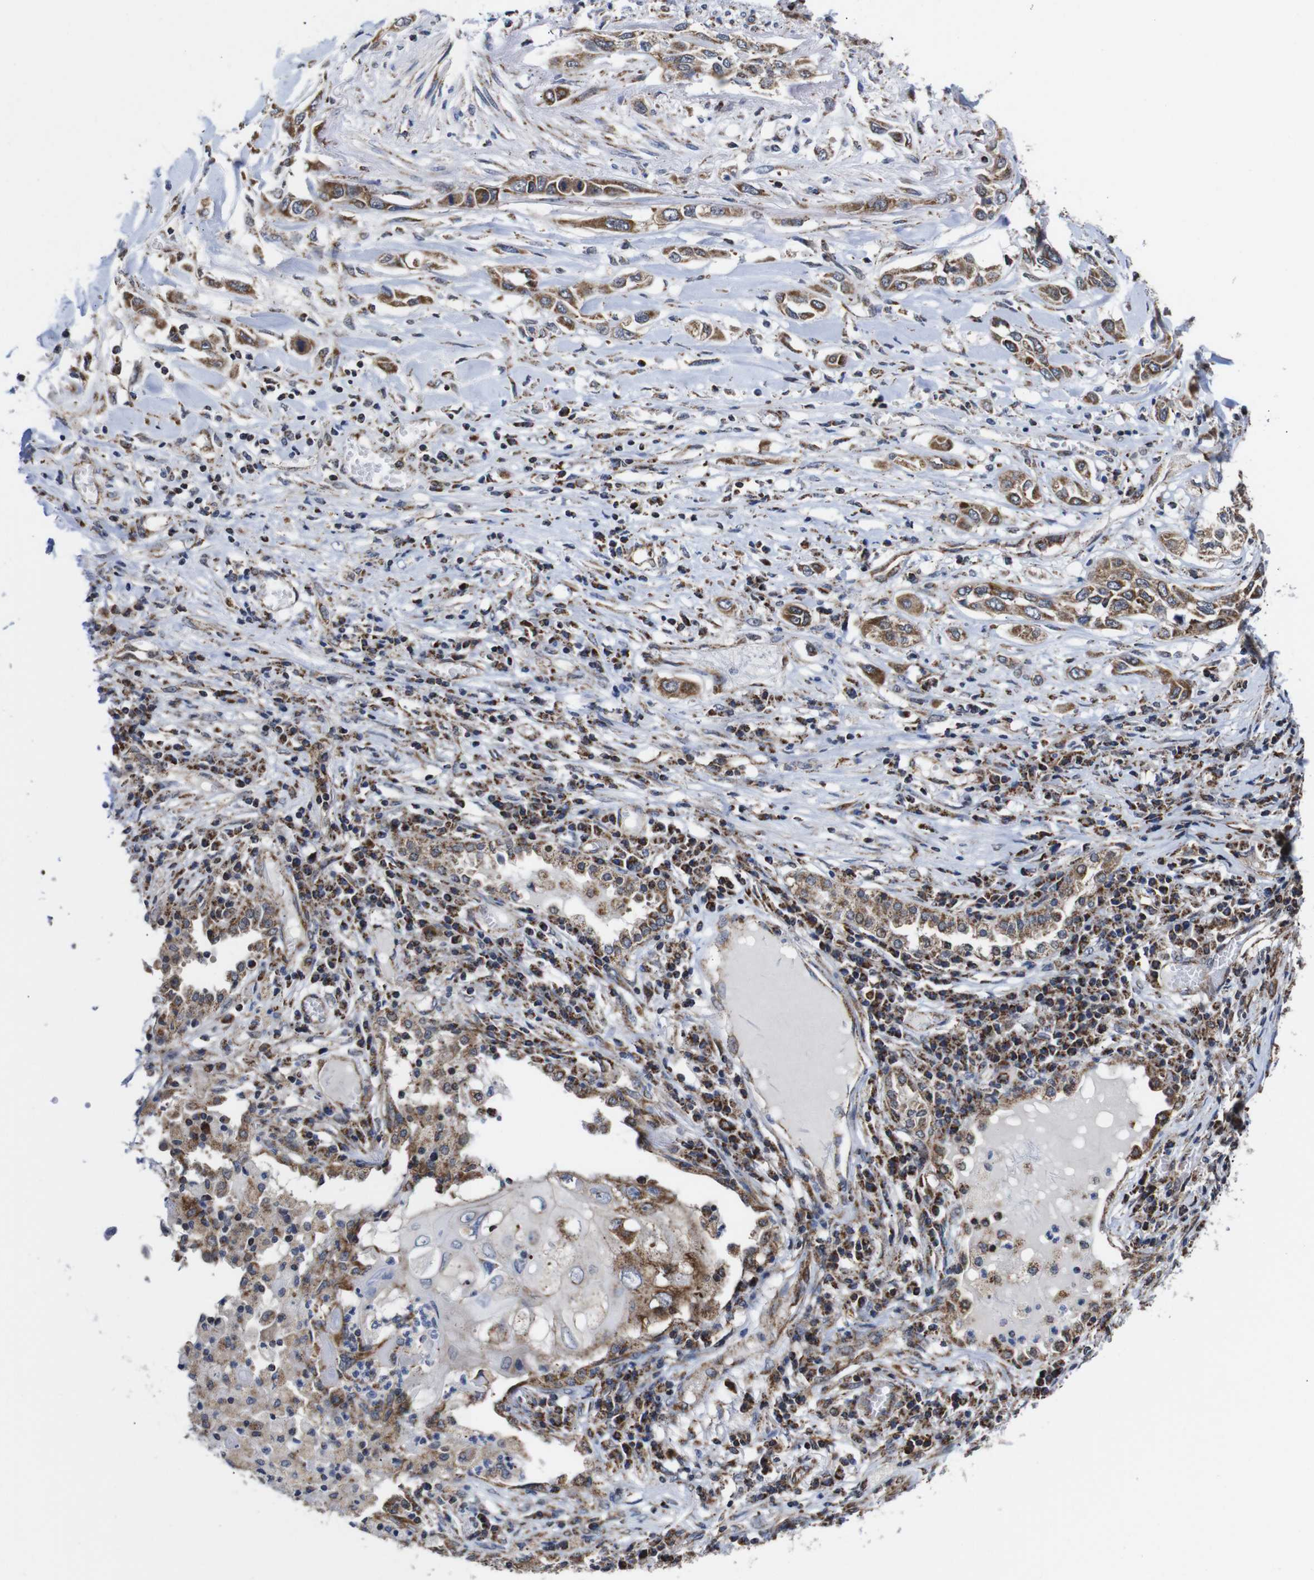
{"staining": {"intensity": "moderate", "quantity": ">75%", "location": "cytoplasmic/membranous"}, "tissue": "lung cancer", "cell_type": "Tumor cells", "image_type": "cancer", "snomed": [{"axis": "morphology", "description": "Squamous cell carcinoma, NOS"}, {"axis": "topography", "description": "Lung"}], "caption": "Lung cancer stained with DAB (3,3'-diaminobenzidine) IHC displays medium levels of moderate cytoplasmic/membranous positivity in approximately >75% of tumor cells. The protein of interest is stained brown, and the nuclei are stained in blue (DAB IHC with brightfield microscopy, high magnification).", "gene": "C17orf80", "patient": {"sex": "male", "age": 71}}